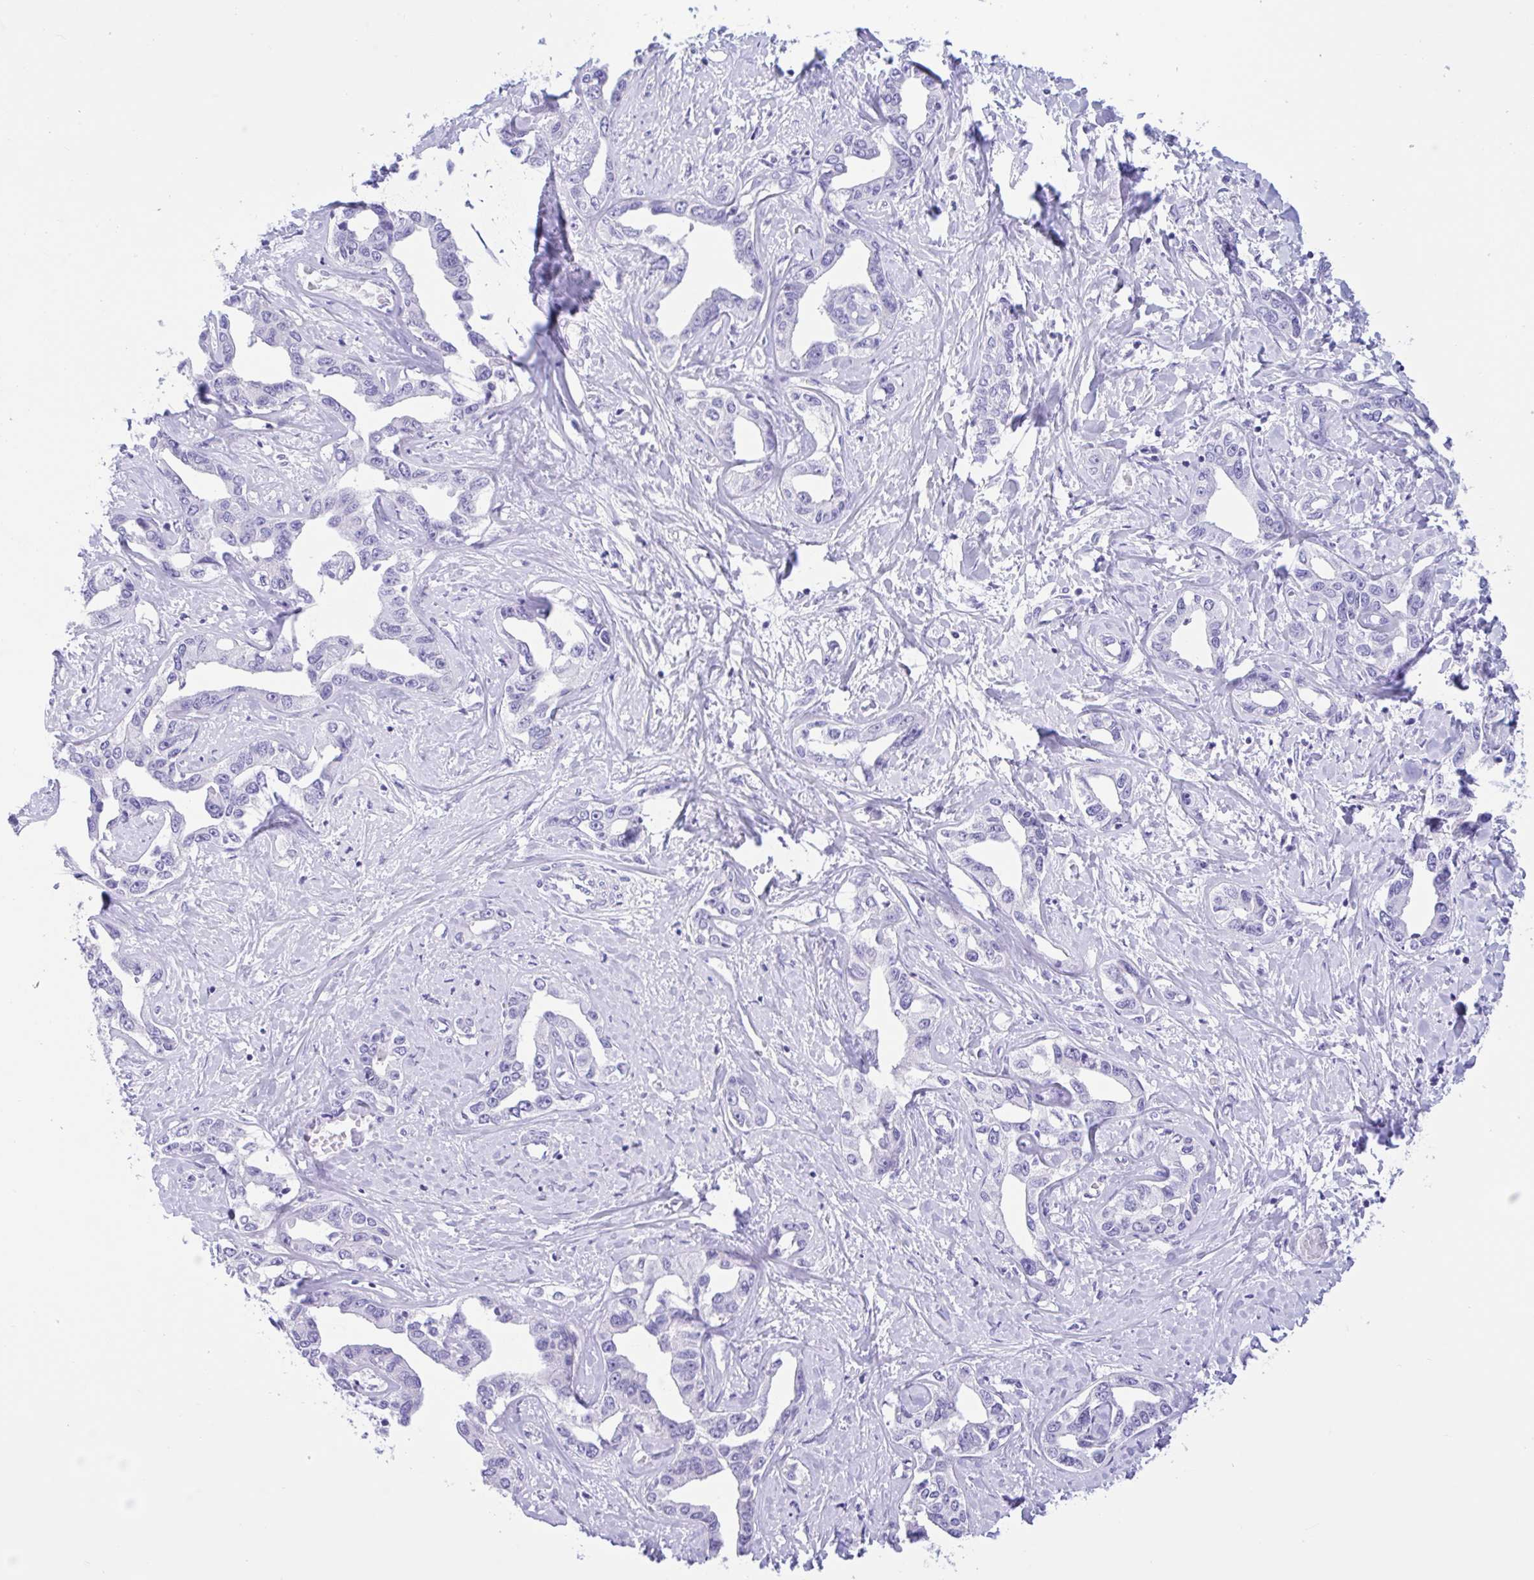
{"staining": {"intensity": "negative", "quantity": "none", "location": "none"}, "tissue": "liver cancer", "cell_type": "Tumor cells", "image_type": "cancer", "snomed": [{"axis": "morphology", "description": "Cholangiocarcinoma"}, {"axis": "topography", "description": "Liver"}], "caption": "DAB (3,3'-diaminobenzidine) immunohistochemical staining of human liver cancer (cholangiocarcinoma) displays no significant staining in tumor cells. The staining was performed using DAB to visualize the protein expression in brown, while the nuclei were stained in blue with hematoxylin (Magnification: 20x).", "gene": "OR4N4", "patient": {"sex": "male", "age": 59}}